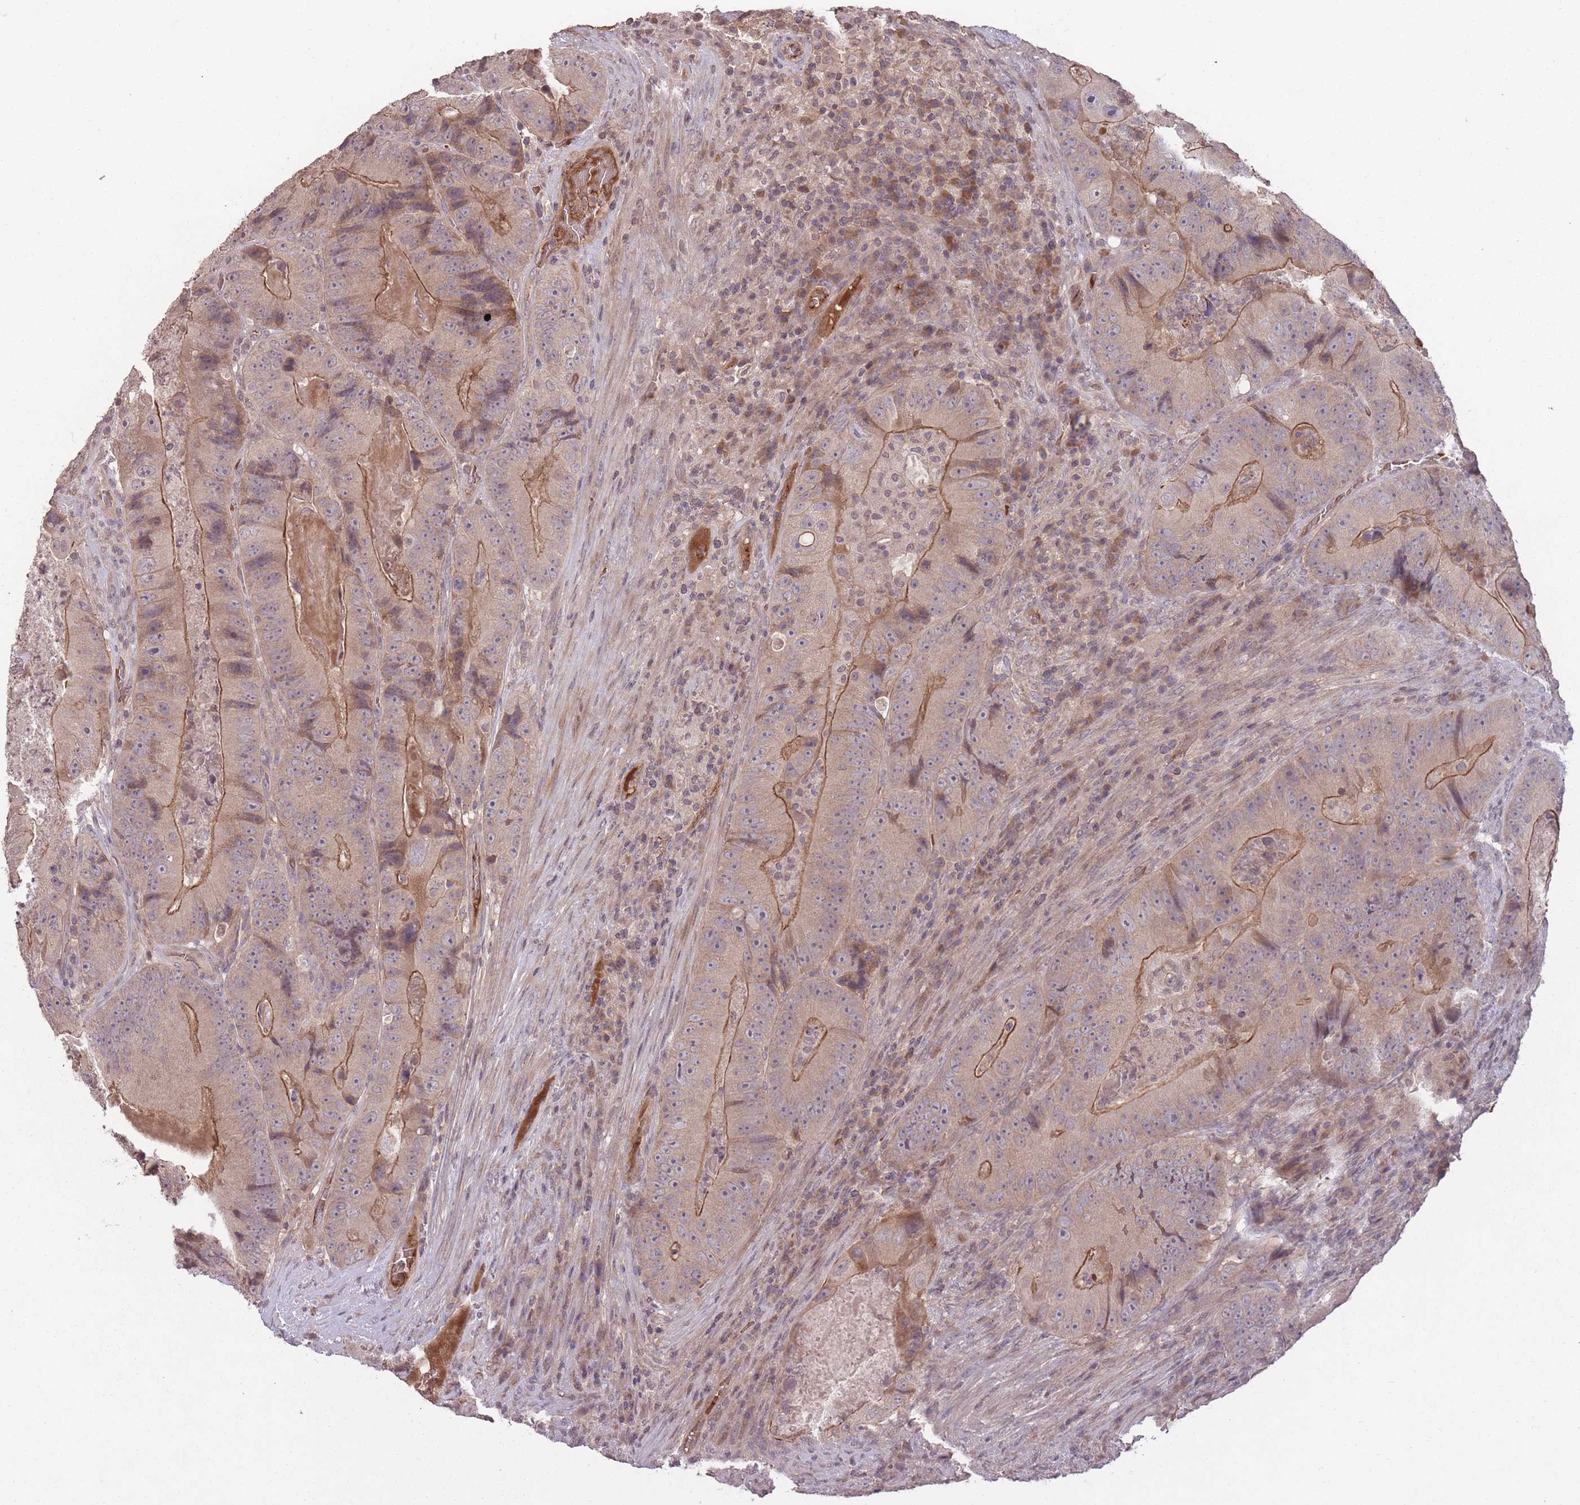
{"staining": {"intensity": "moderate", "quantity": "25%-75%", "location": "cytoplasmic/membranous"}, "tissue": "colorectal cancer", "cell_type": "Tumor cells", "image_type": "cancer", "snomed": [{"axis": "morphology", "description": "Adenocarcinoma, NOS"}, {"axis": "topography", "description": "Colon"}], "caption": "Protein staining of colorectal cancer (adenocarcinoma) tissue demonstrates moderate cytoplasmic/membranous staining in about 25%-75% of tumor cells.", "gene": "ADCYAP1R1", "patient": {"sex": "female", "age": 86}}